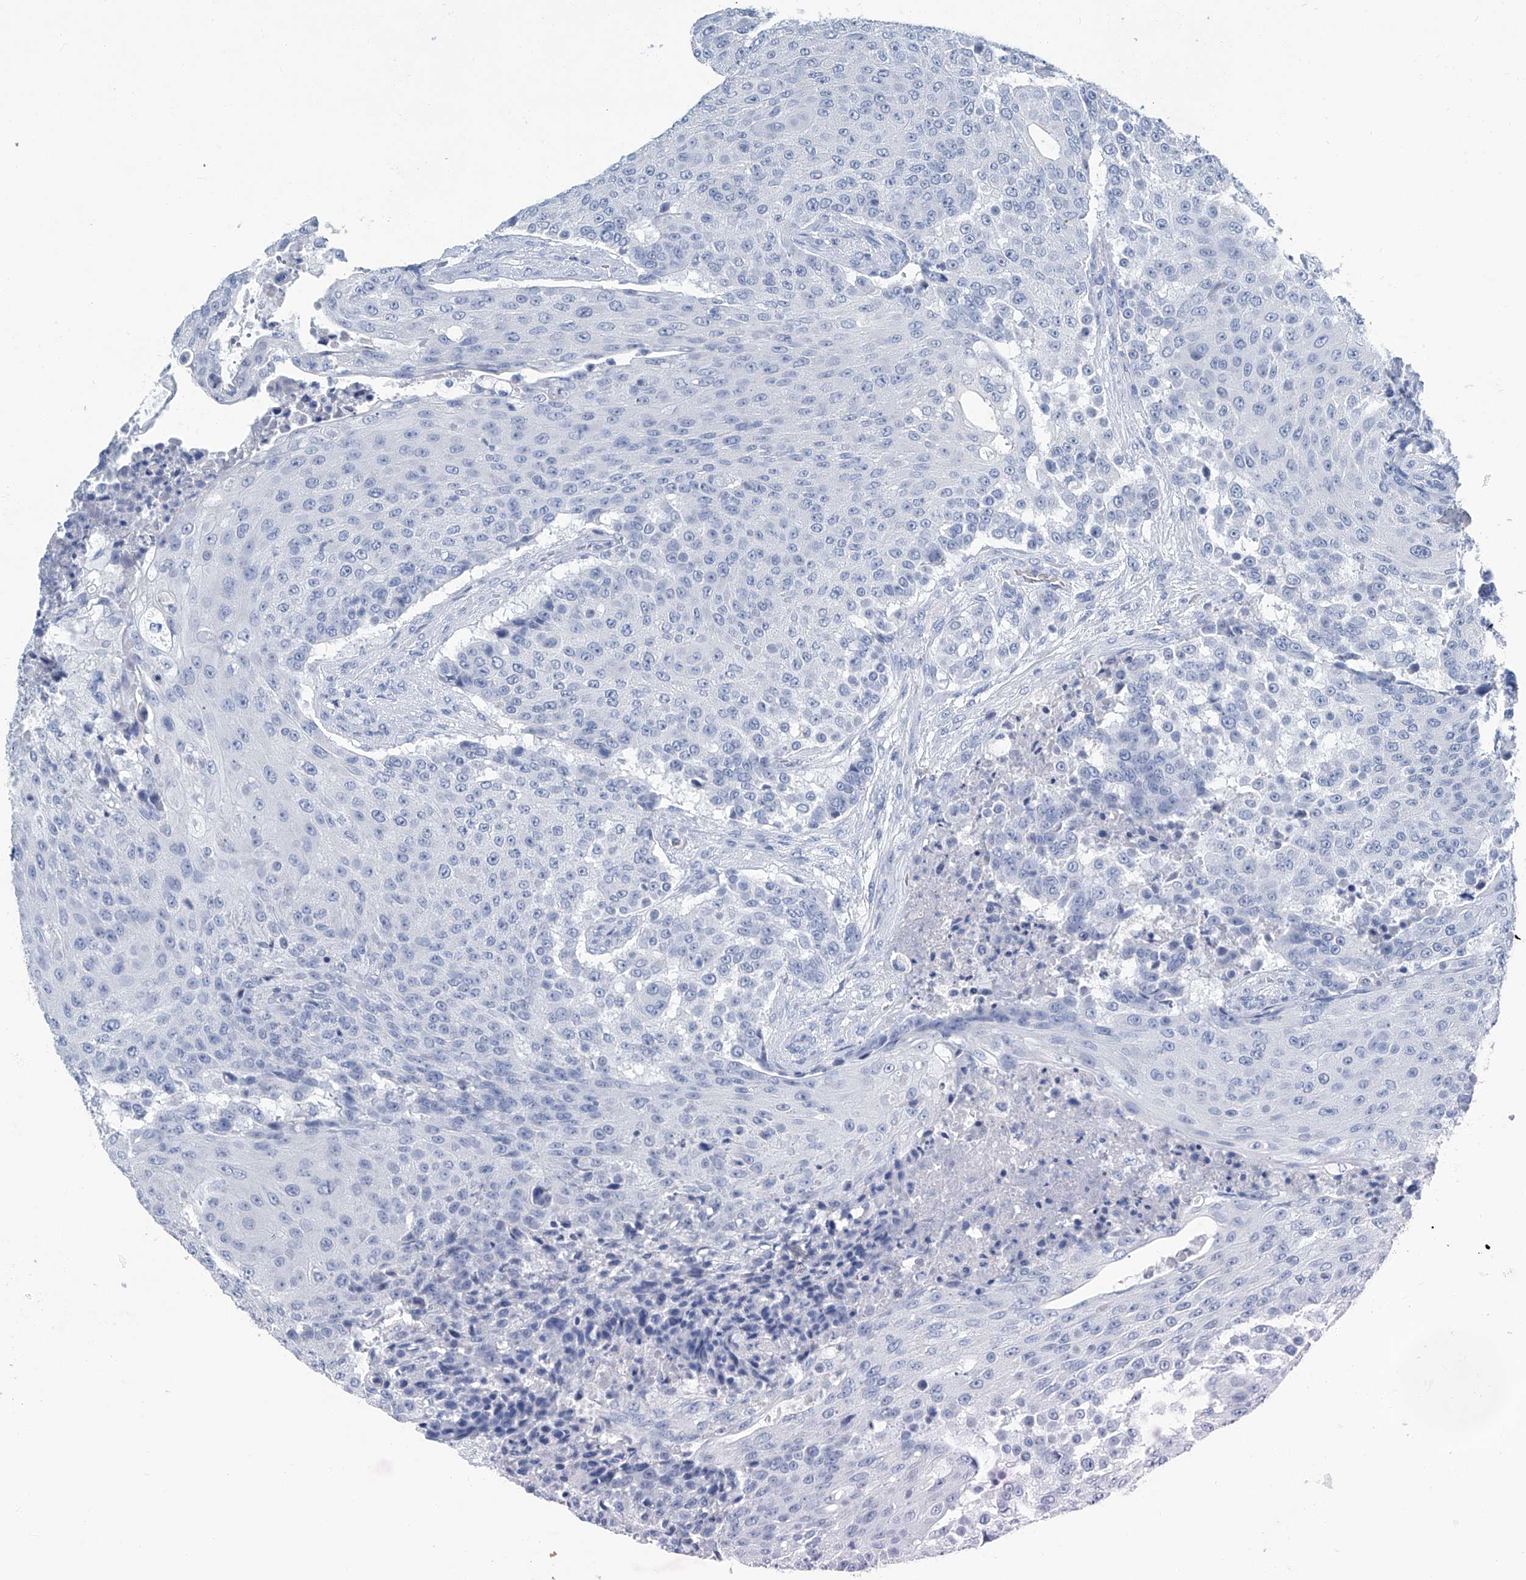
{"staining": {"intensity": "negative", "quantity": "none", "location": "none"}, "tissue": "urothelial cancer", "cell_type": "Tumor cells", "image_type": "cancer", "snomed": [{"axis": "morphology", "description": "Urothelial carcinoma, High grade"}, {"axis": "topography", "description": "Urinary bladder"}], "caption": "The immunohistochemistry (IHC) micrograph has no significant positivity in tumor cells of urothelial cancer tissue.", "gene": "CYP2A7", "patient": {"sex": "female", "age": 63}}